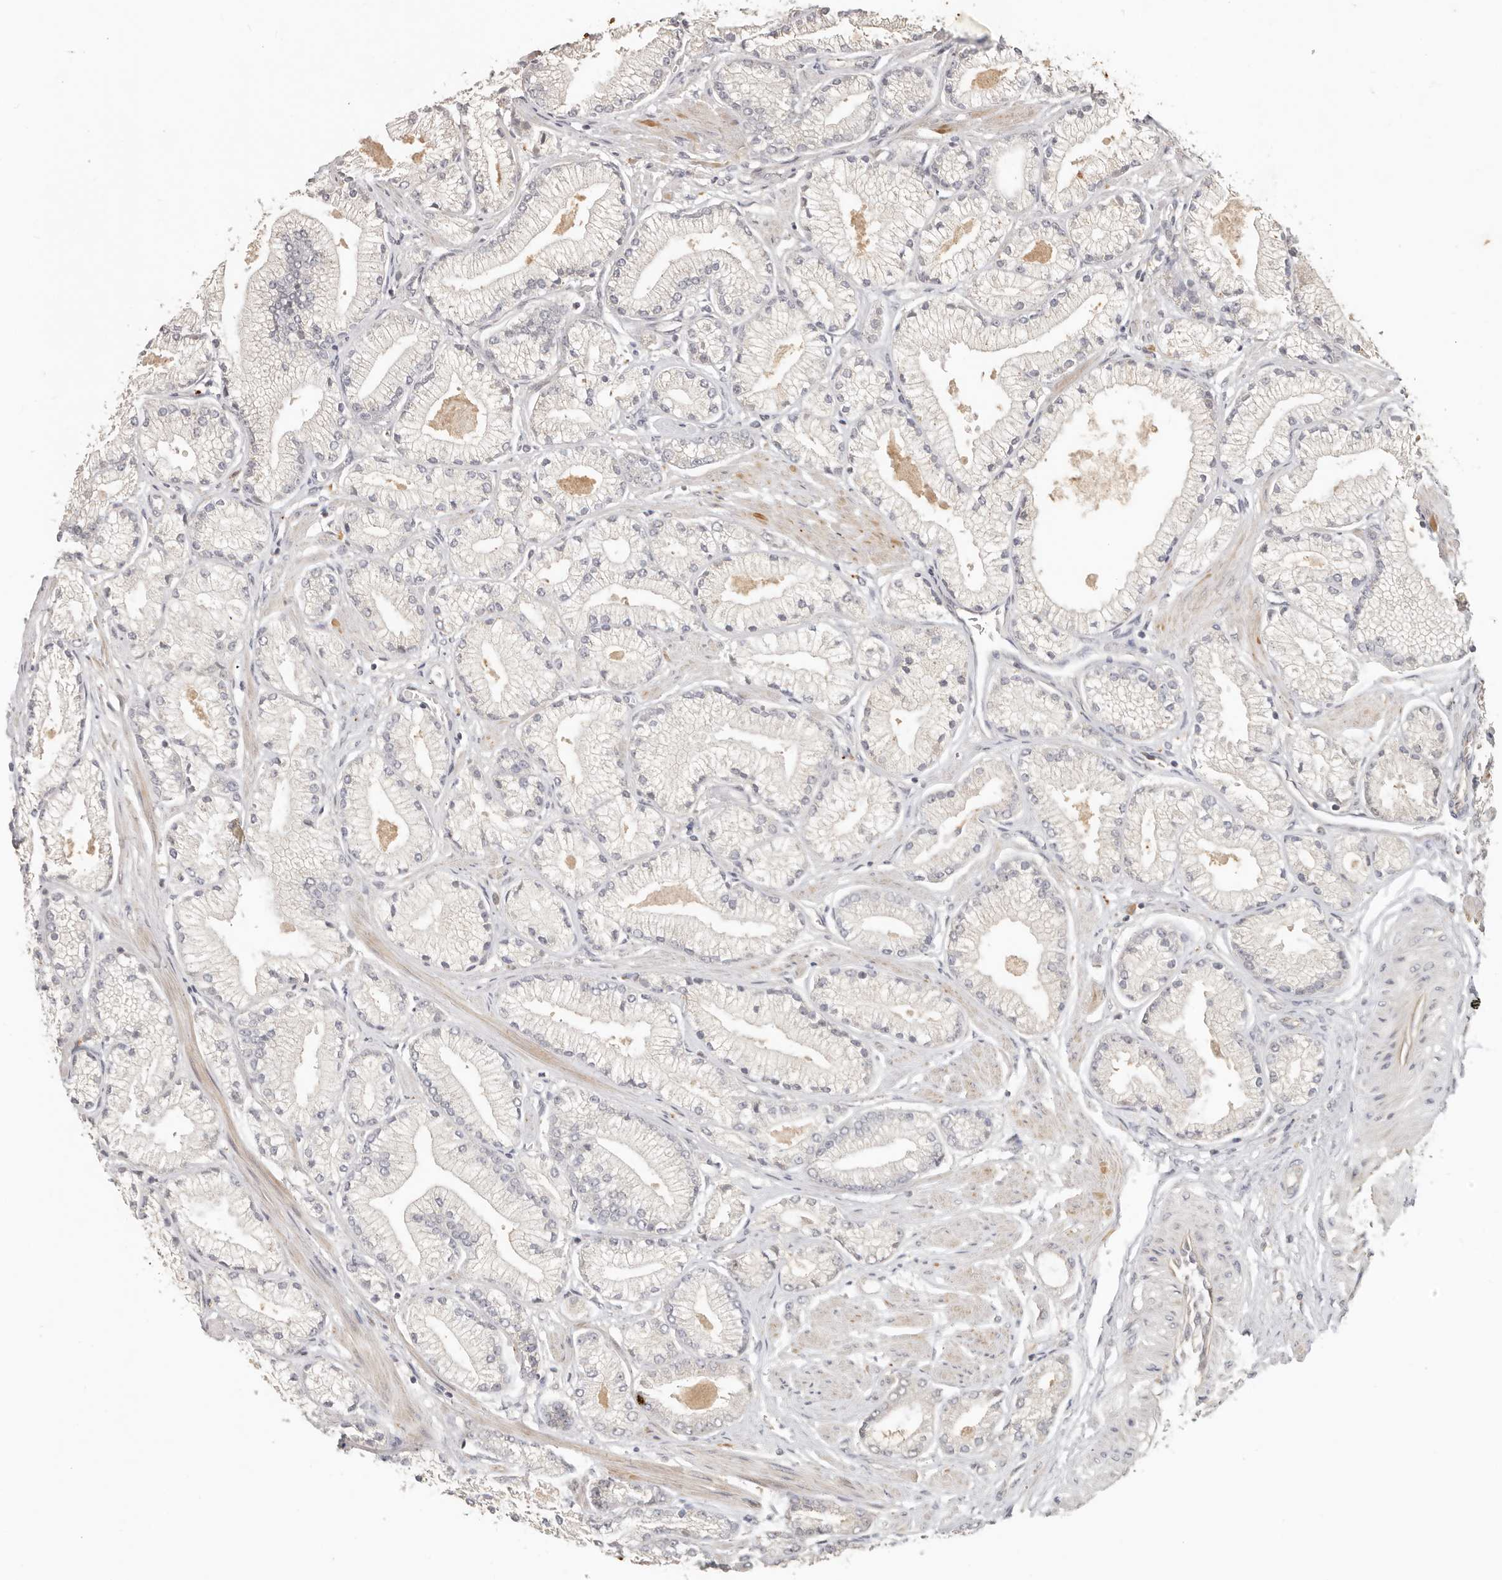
{"staining": {"intensity": "negative", "quantity": "none", "location": "none"}, "tissue": "prostate cancer", "cell_type": "Tumor cells", "image_type": "cancer", "snomed": [{"axis": "morphology", "description": "Adenocarcinoma, High grade"}, {"axis": "topography", "description": "Prostate"}], "caption": "This is a image of IHC staining of adenocarcinoma (high-grade) (prostate), which shows no positivity in tumor cells.", "gene": "MTFR2", "patient": {"sex": "male", "age": 50}}